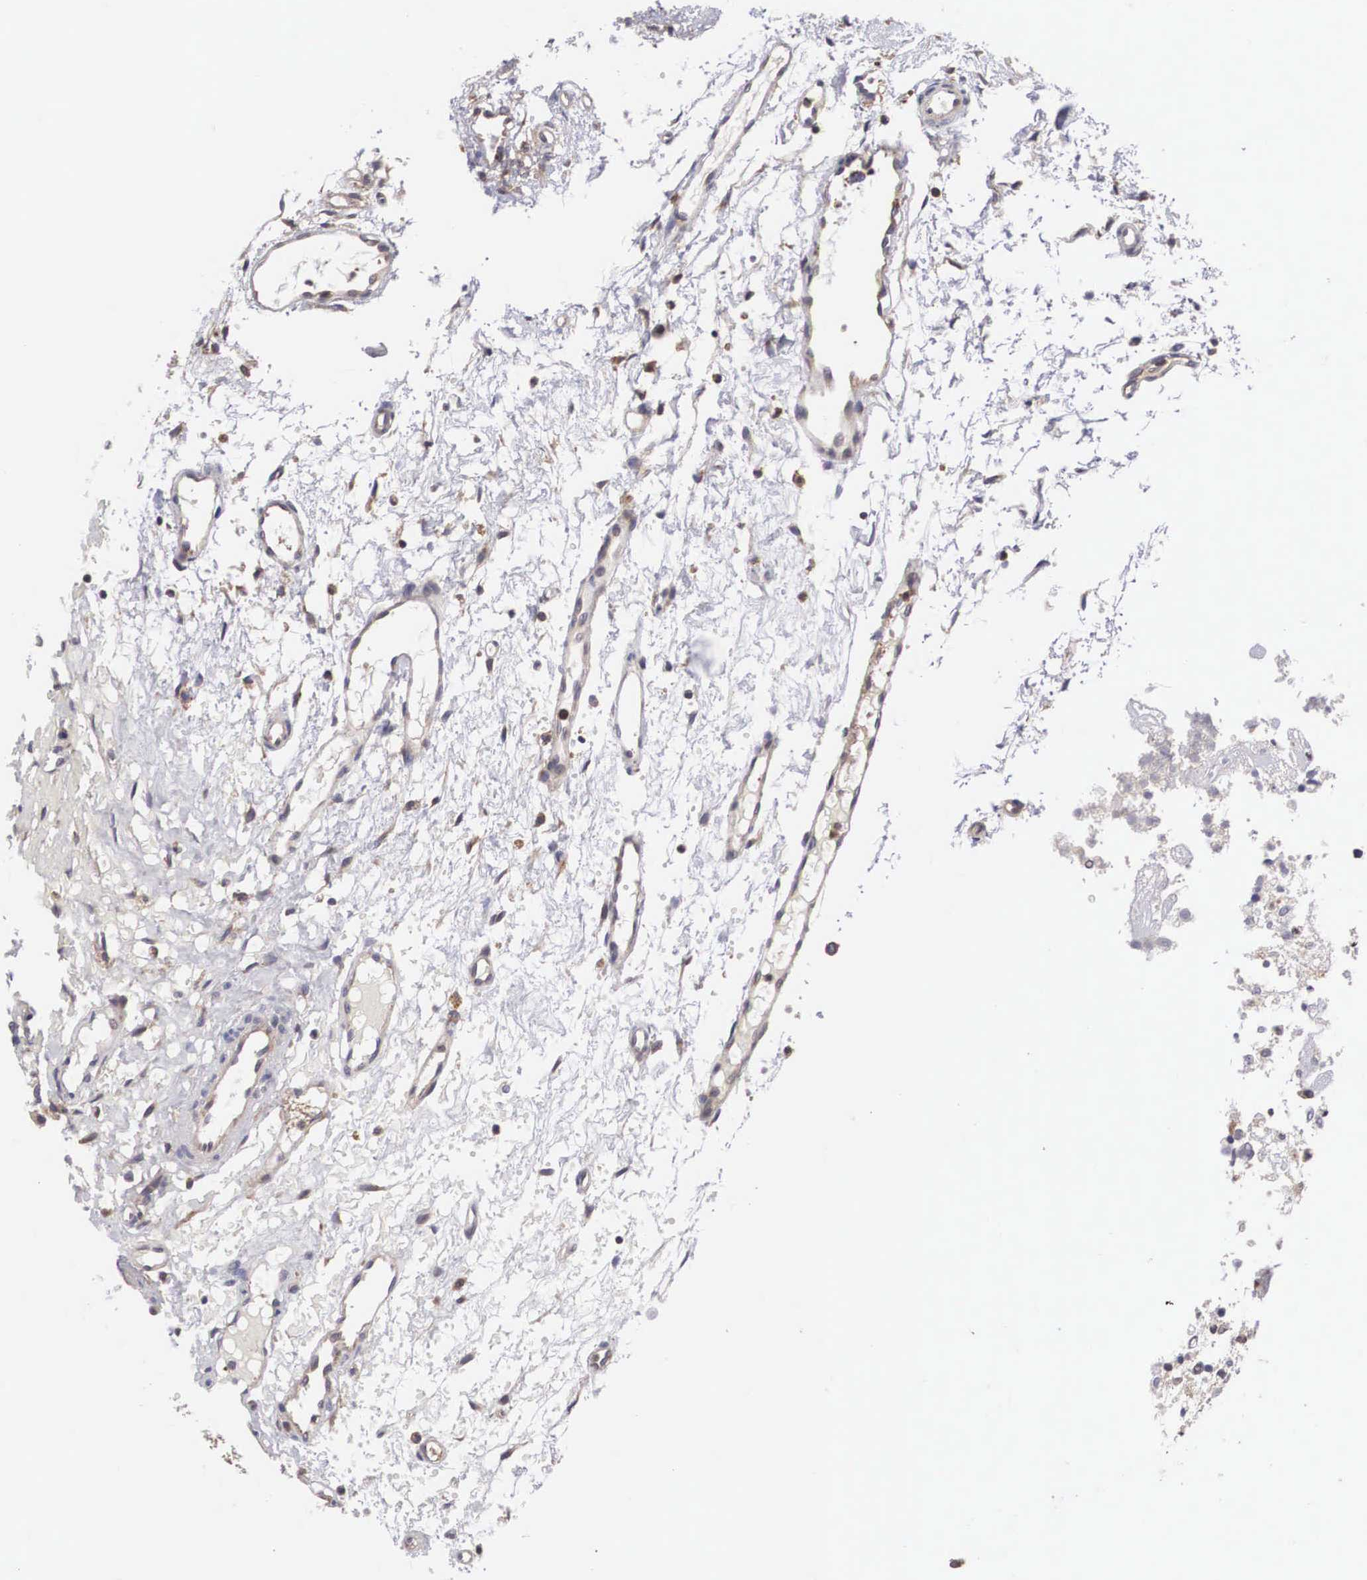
{"staining": {"intensity": "weak", "quantity": "25%-75%", "location": "cytoplasmic/membranous"}, "tissue": "glioma", "cell_type": "Tumor cells", "image_type": "cancer", "snomed": [{"axis": "morphology", "description": "Glioma, malignant, High grade"}, {"axis": "topography", "description": "Brain"}], "caption": "Glioma stained with DAB IHC shows low levels of weak cytoplasmic/membranous staining in about 25%-75% of tumor cells.", "gene": "GRIPAP1", "patient": {"sex": "male", "age": 77}}